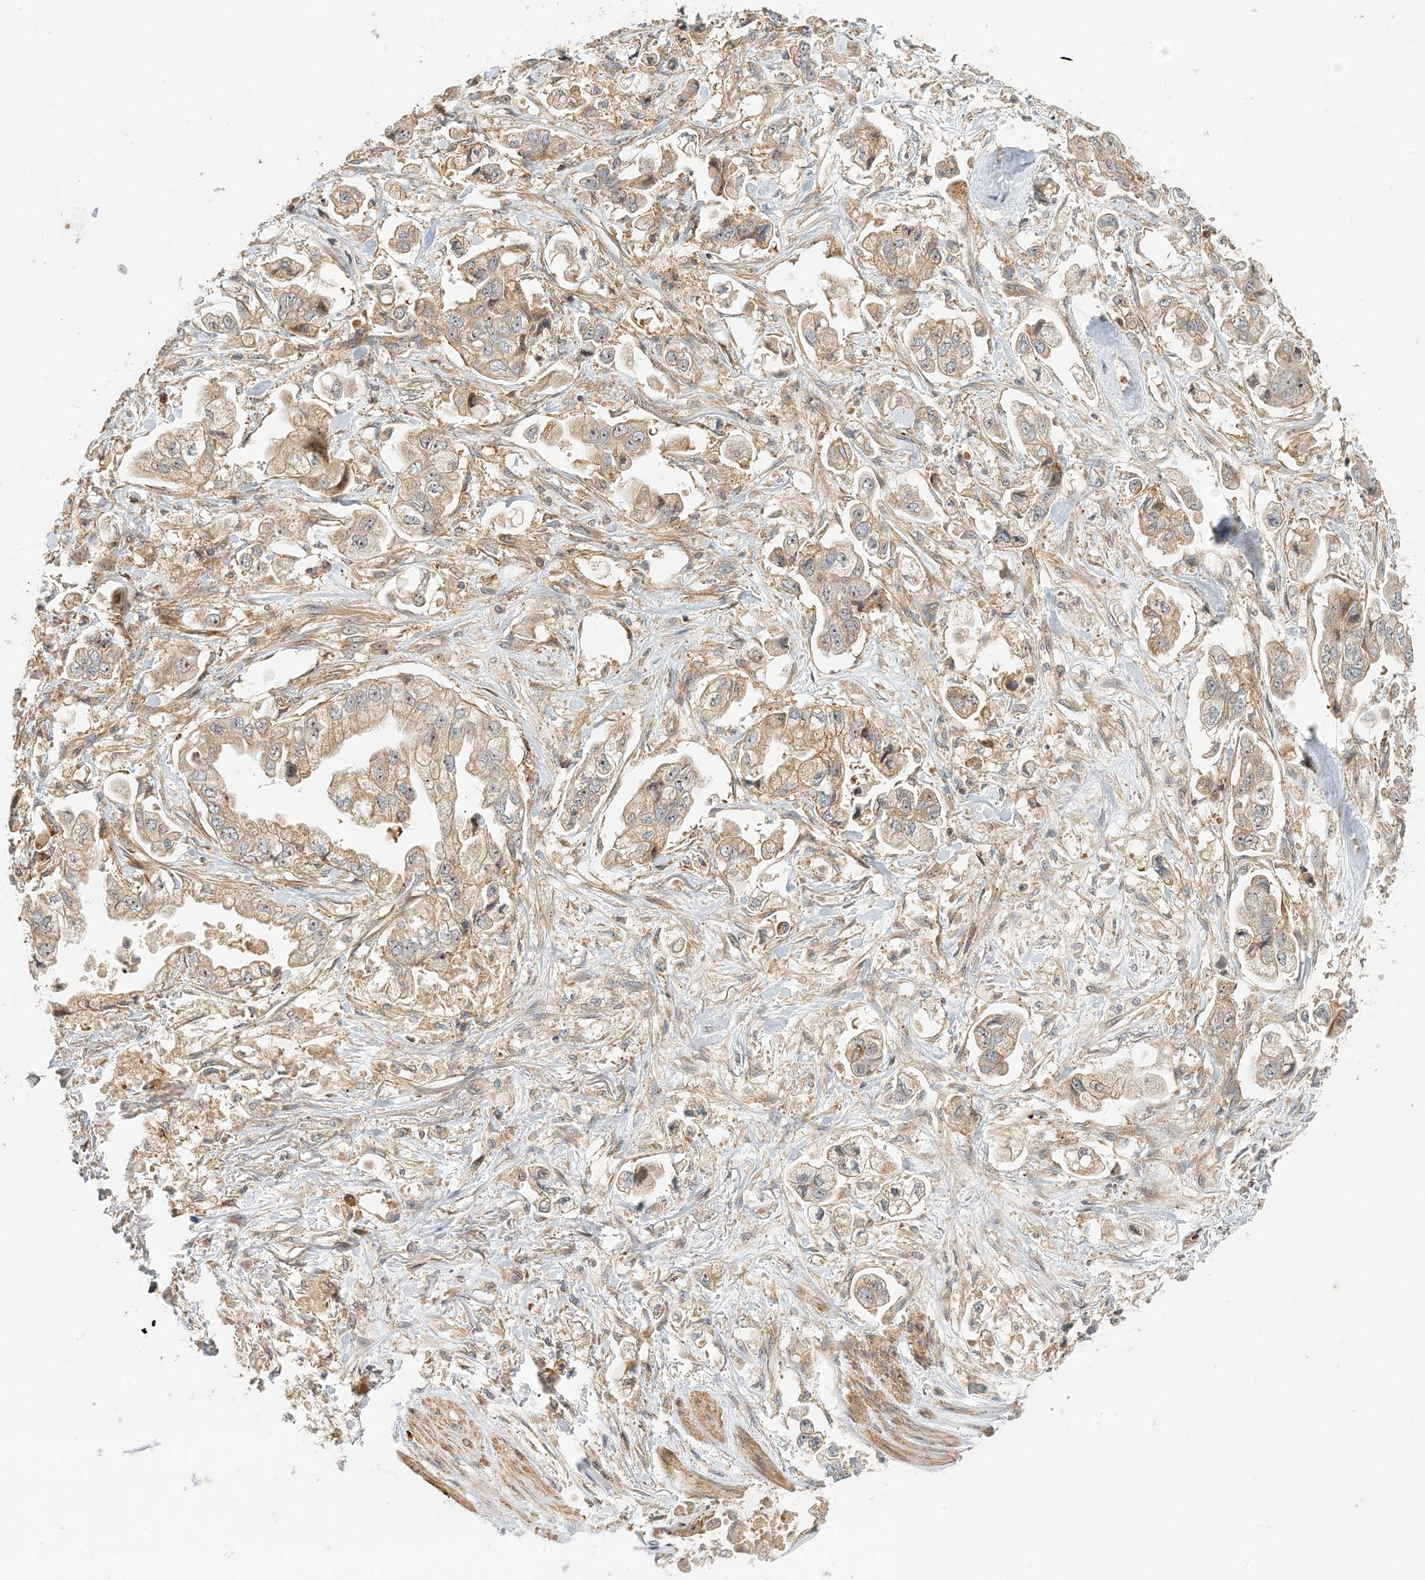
{"staining": {"intensity": "moderate", "quantity": ">75%", "location": "cytoplasmic/membranous"}, "tissue": "stomach cancer", "cell_type": "Tumor cells", "image_type": "cancer", "snomed": [{"axis": "morphology", "description": "Adenocarcinoma, NOS"}, {"axis": "topography", "description": "Stomach"}], "caption": "A medium amount of moderate cytoplasmic/membranous positivity is present in about >75% of tumor cells in adenocarcinoma (stomach) tissue.", "gene": "COLEC11", "patient": {"sex": "male", "age": 62}}